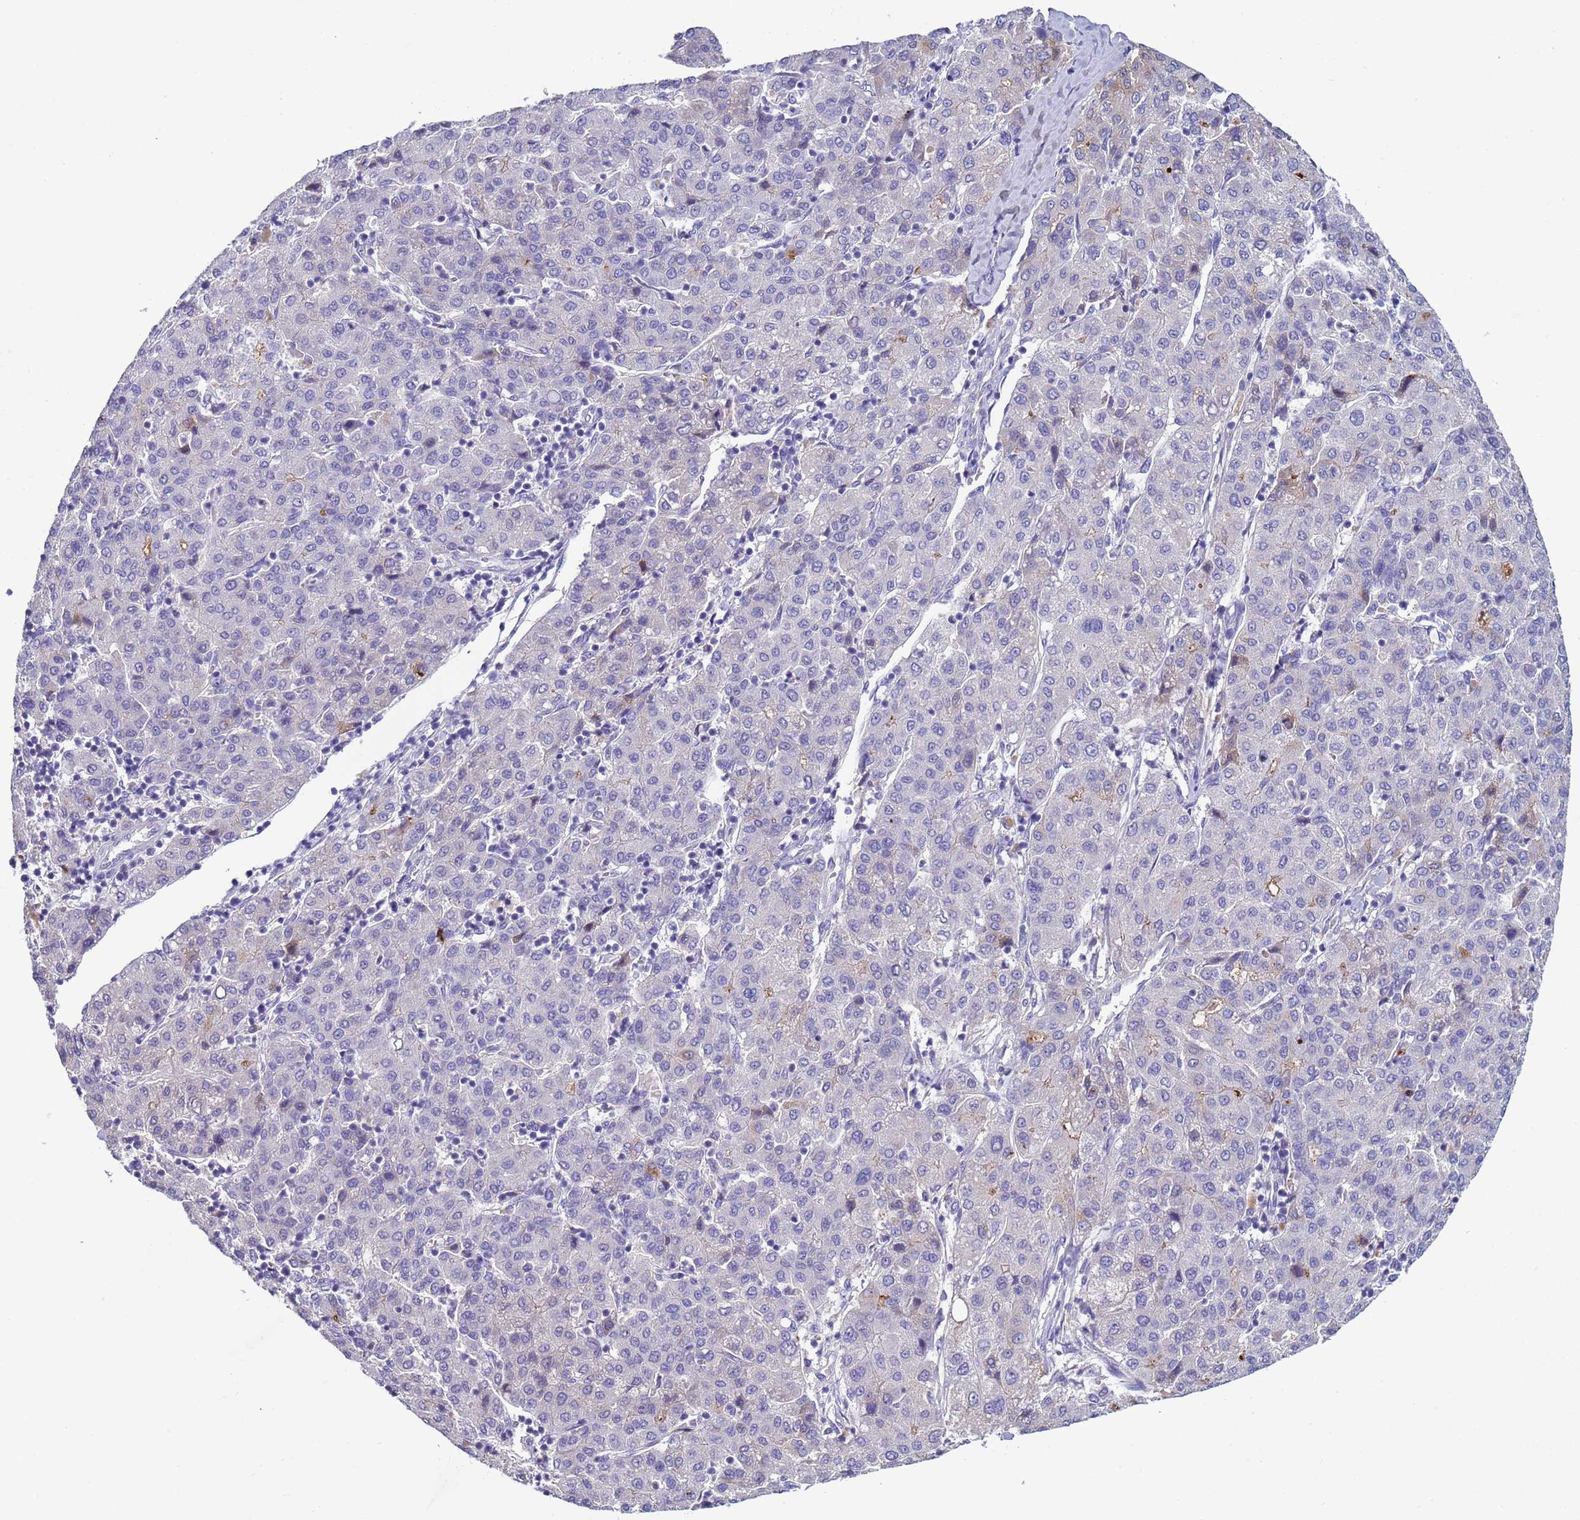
{"staining": {"intensity": "negative", "quantity": "none", "location": "none"}, "tissue": "liver cancer", "cell_type": "Tumor cells", "image_type": "cancer", "snomed": [{"axis": "morphology", "description": "Carcinoma, Hepatocellular, NOS"}, {"axis": "topography", "description": "Liver"}], "caption": "Tumor cells show no significant expression in hepatocellular carcinoma (liver).", "gene": "TRIM51", "patient": {"sex": "male", "age": 65}}